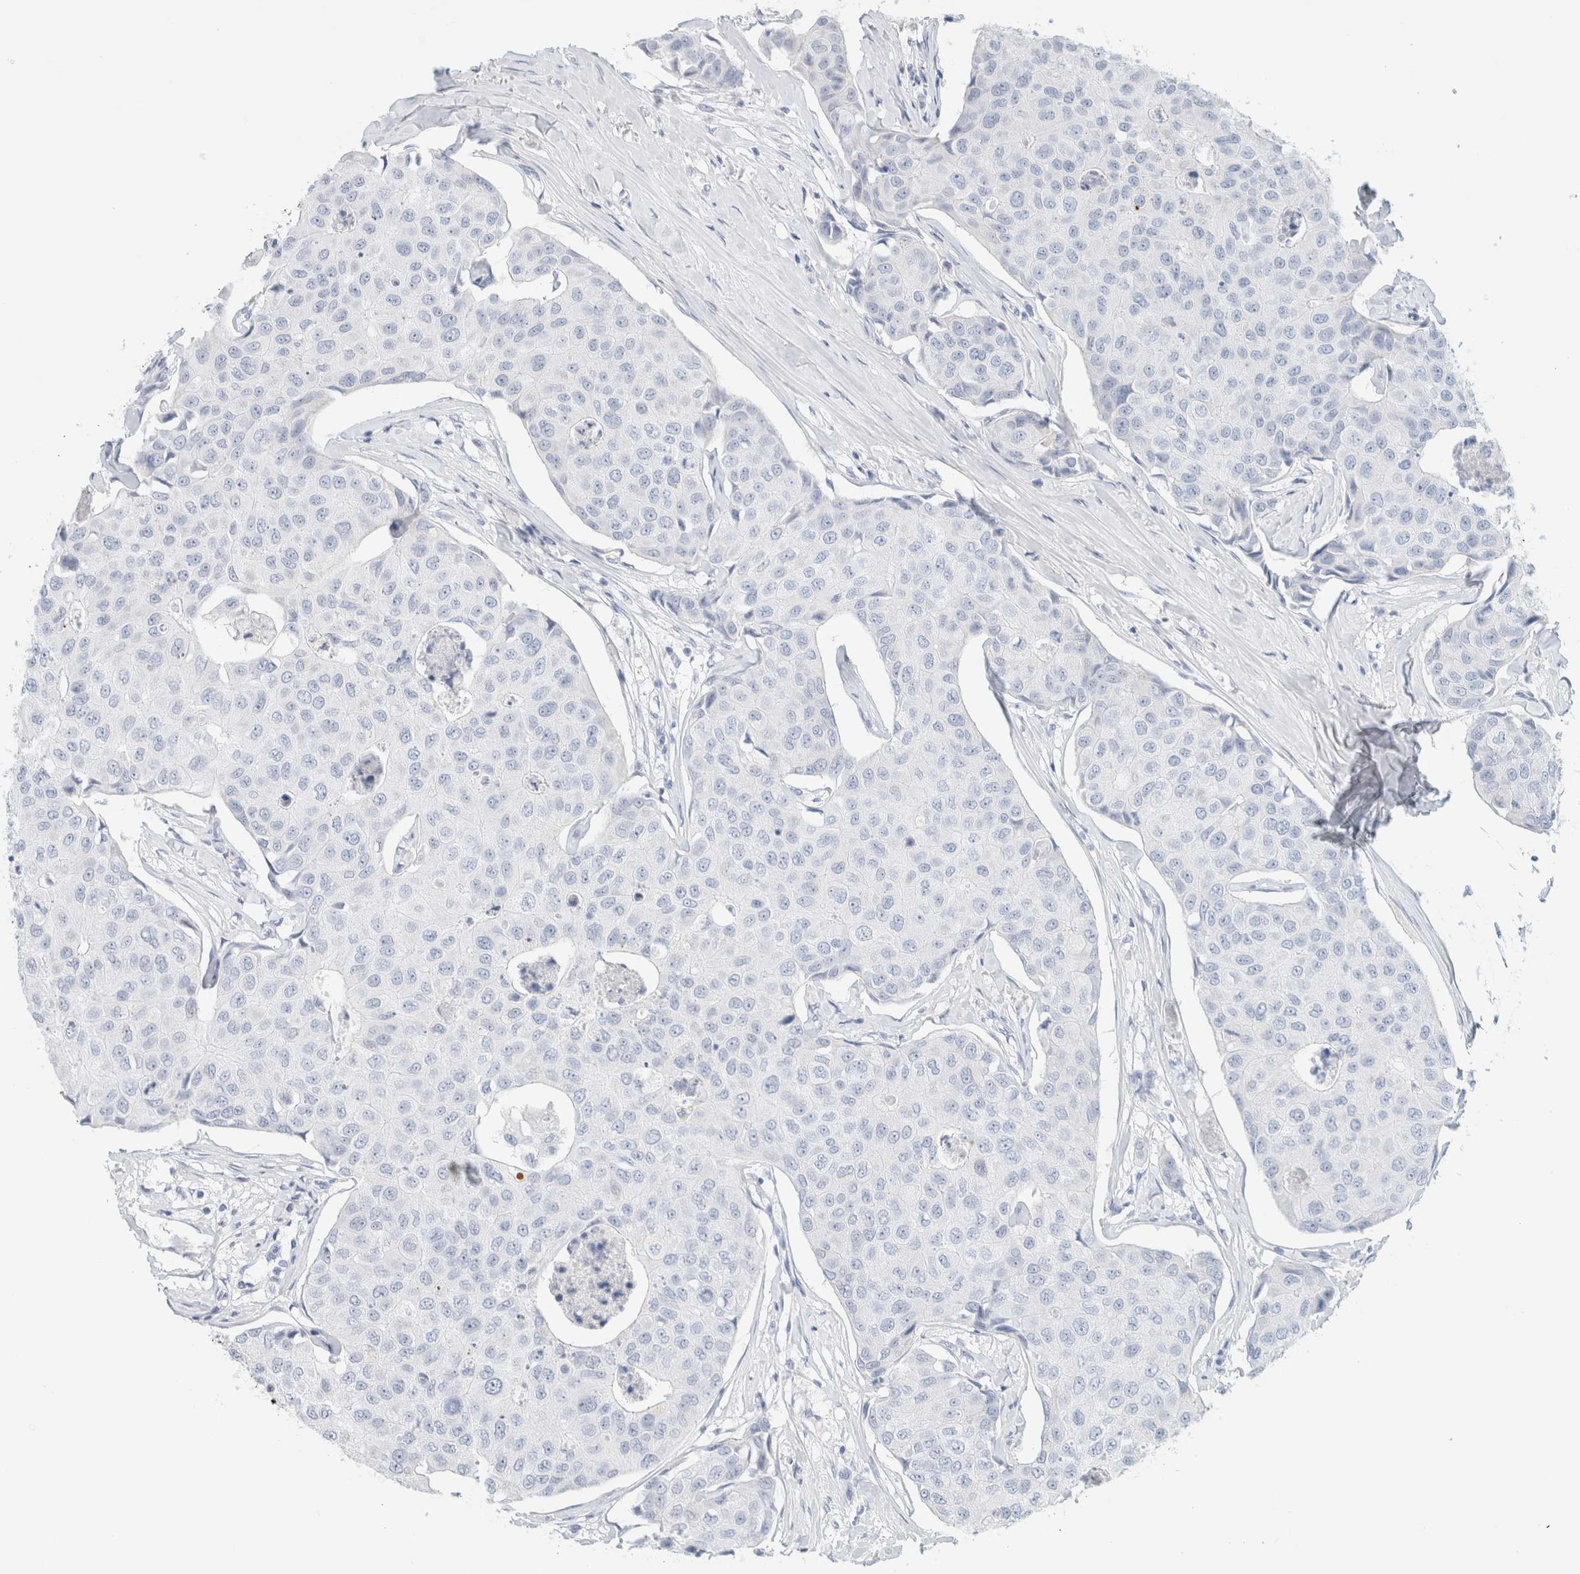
{"staining": {"intensity": "negative", "quantity": "none", "location": "none"}, "tissue": "breast cancer", "cell_type": "Tumor cells", "image_type": "cancer", "snomed": [{"axis": "morphology", "description": "Duct carcinoma"}, {"axis": "topography", "description": "Breast"}], "caption": "IHC of breast cancer (infiltrating ductal carcinoma) displays no positivity in tumor cells.", "gene": "HEXD", "patient": {"sex": "female", "age": 80}}